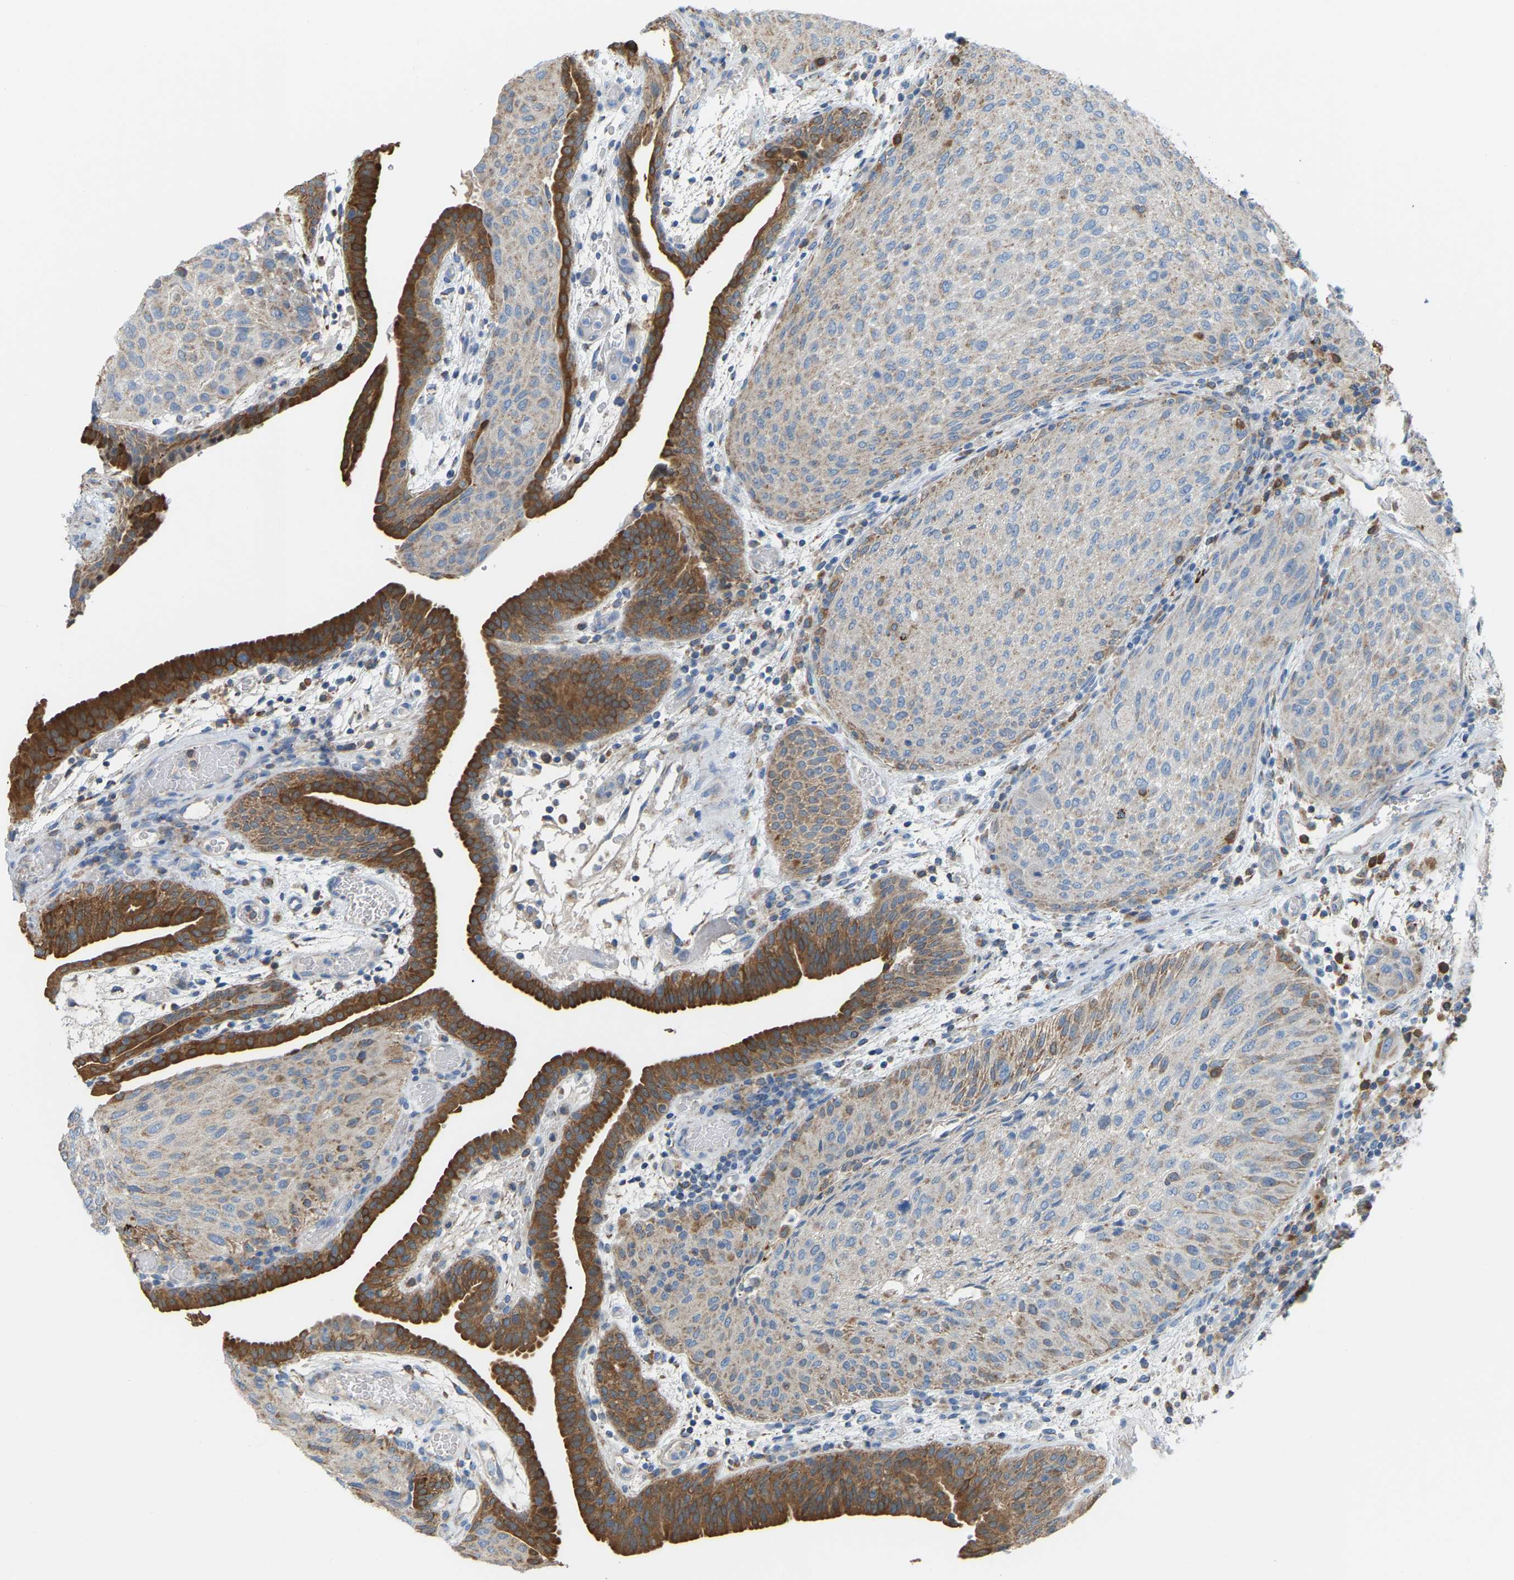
{"staining": {"intensity": "strong", "quantity": "<25%", "location": "cytoplasmic/membranous"}, "tissue": "urothelial cancer", "cell_type": "Tumor cells", "image_type": "cancer", "snomed": [{"axis": "morphology", "description": "Urothelial carcinoma, Low grade"}, {"axis": "morphology", "description": "Urothelial carcinoma, High grade"}, {"axis": "topography", "description": "Urinary bladder"}], "caption": "Urothelial cancer was stained to show a protein in brown. There is medium levels of strong cytoplasmic/membranous staining in approximately <25% of tumor cells. The protein is stained brown, and the nuclei are stained in blue (DAB IHC with brightfield microscopy, high magnification).", "gene": "CROT", "patient": {"sex": "male", "age": 35}}